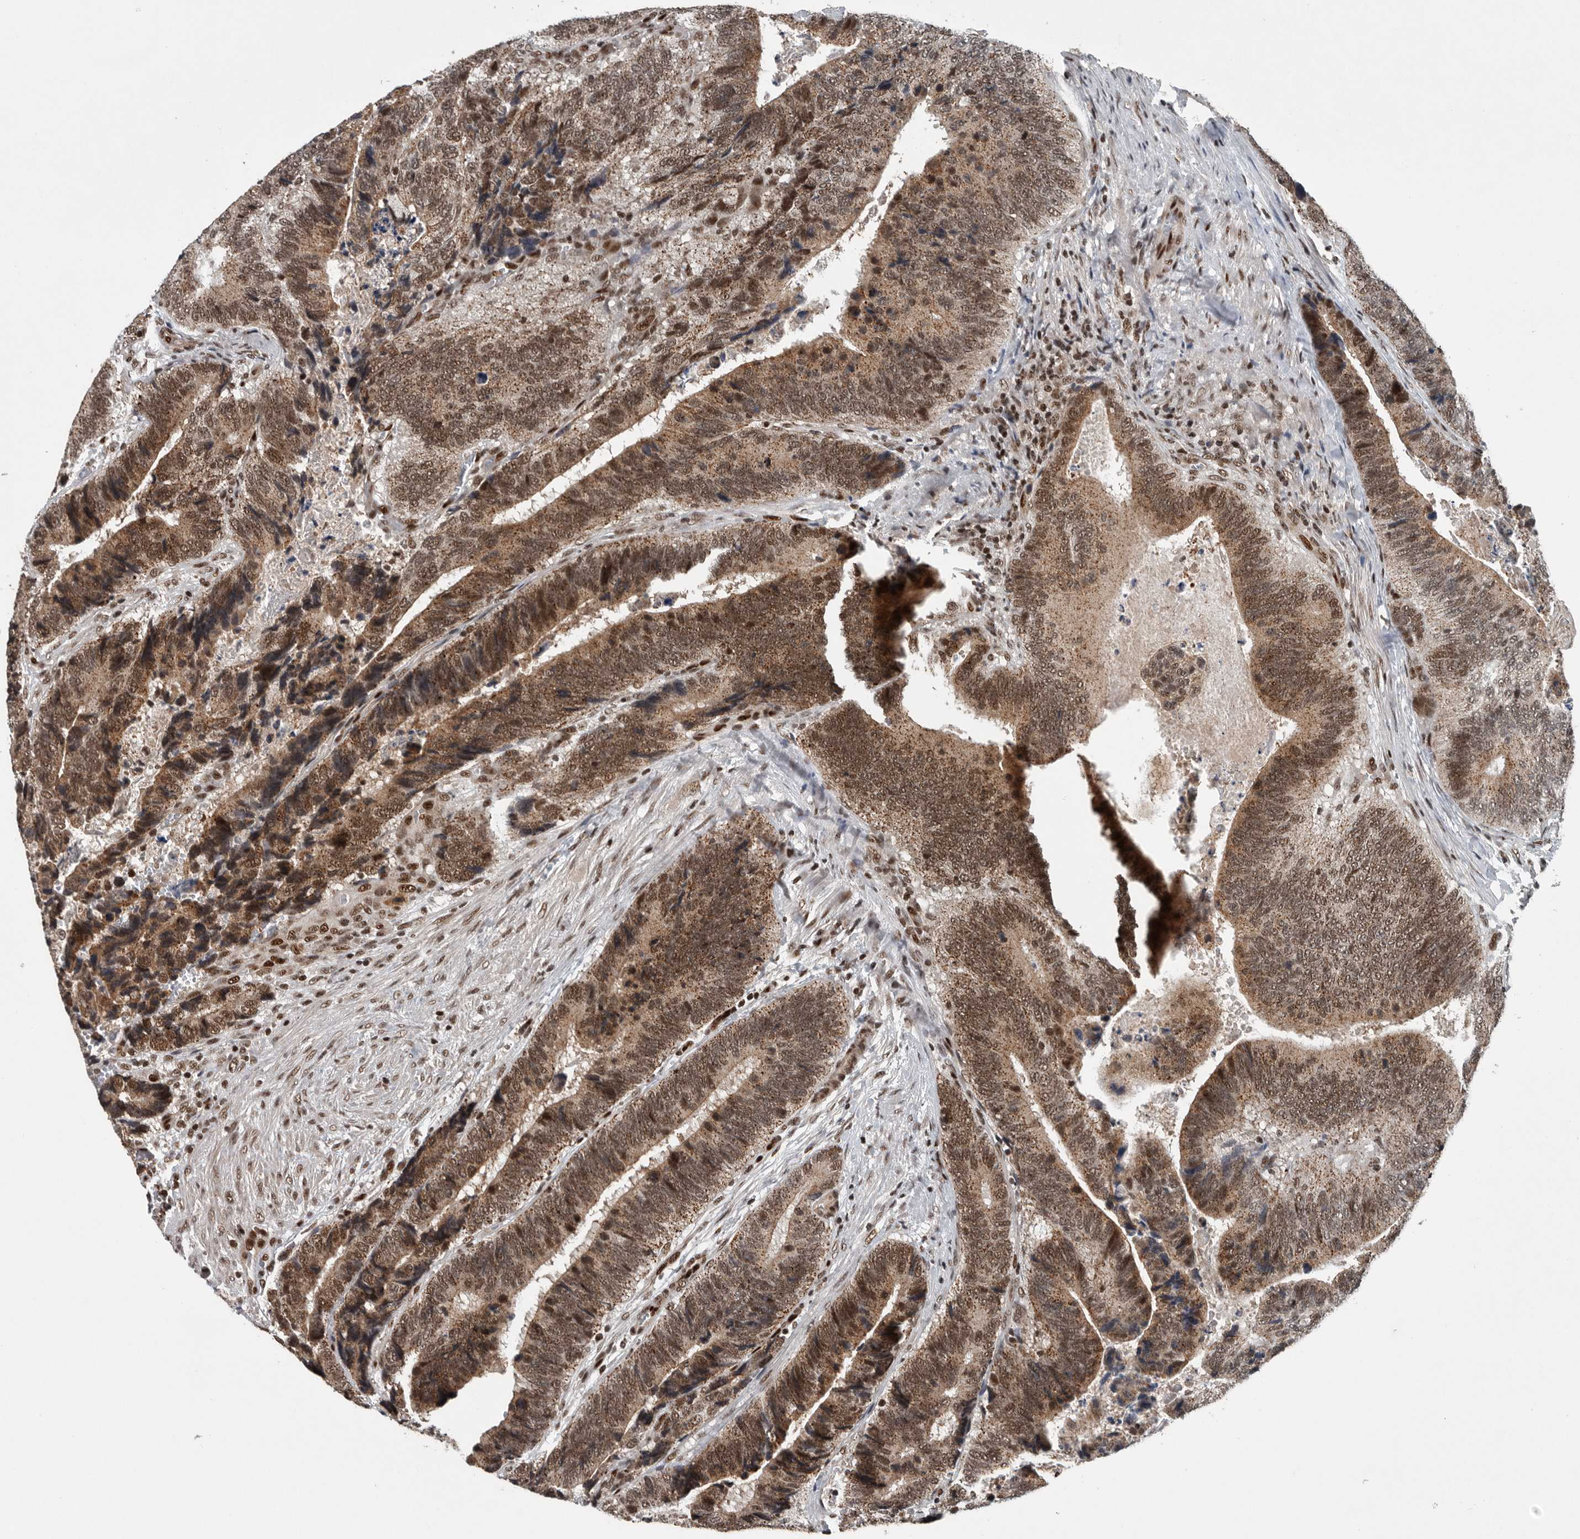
{"staining": {"intensity": "moderate", "quantity": ">75%", "location": "cytoplasmic/membranous,nuclear"}, "tissue": "colorectal cancer", "cell_type": "Tumor cells", "image_type": "cancer", "snomed": [{"axis": "morphology", "description": "Inflammation, NOS"}, {"axis": "morphology", "description": "Adenocarcinoma, NOS"}, {"axis": "topography", "description": "Colon"}], "caption": "Protein staining shows moderate cytoplasmic/membranous and nuclear positivity in about >75% of tumor cells in adenocarcinoma (colorectal). Immunohistochemistry (ihc) stains the protein of interest in brown and the nuclei are stained blue.", "gene": "SENP7", "patient": {"sex": "male", "age": 72}}